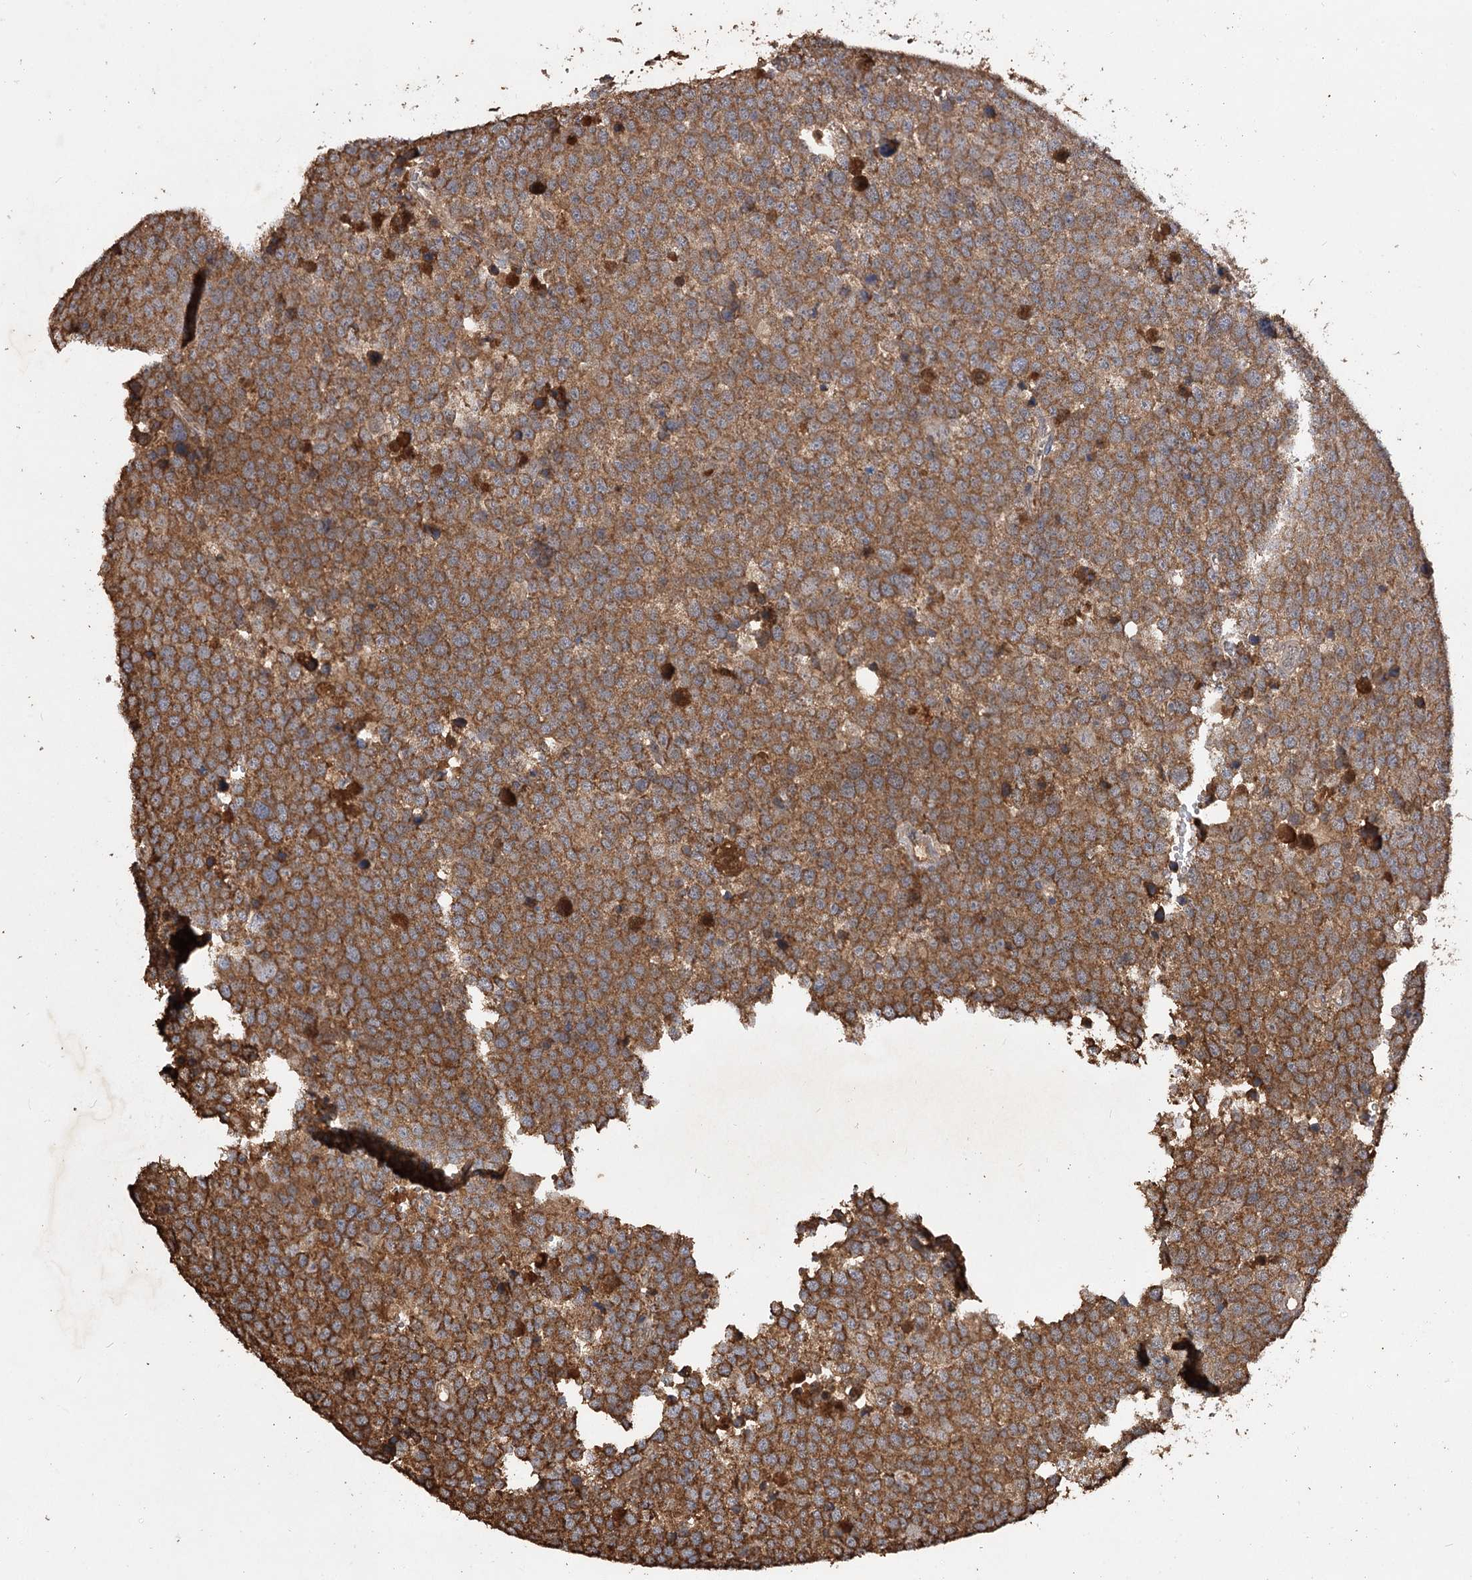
{"staining": {"intensity": "moderate", "quantity": ">75%", "location": "cytoplasmic/membranous"}, "tissue": "testis cancer", "cell_type": "Tumor cells", "image_type": "cancer", "snomed": [{"axis": "morphology", "description": "Seminoma, NOS"}, {"axis": "topography", "description": "Testis"}], "caption": "Seminoma (testis) stained for a protein (brown) displays moderate cytoplasmic/membranous positive staining in about >75% of tumor cells.", "gene": "ARL13A", "patient": {"sex": "male", "age": 71}}